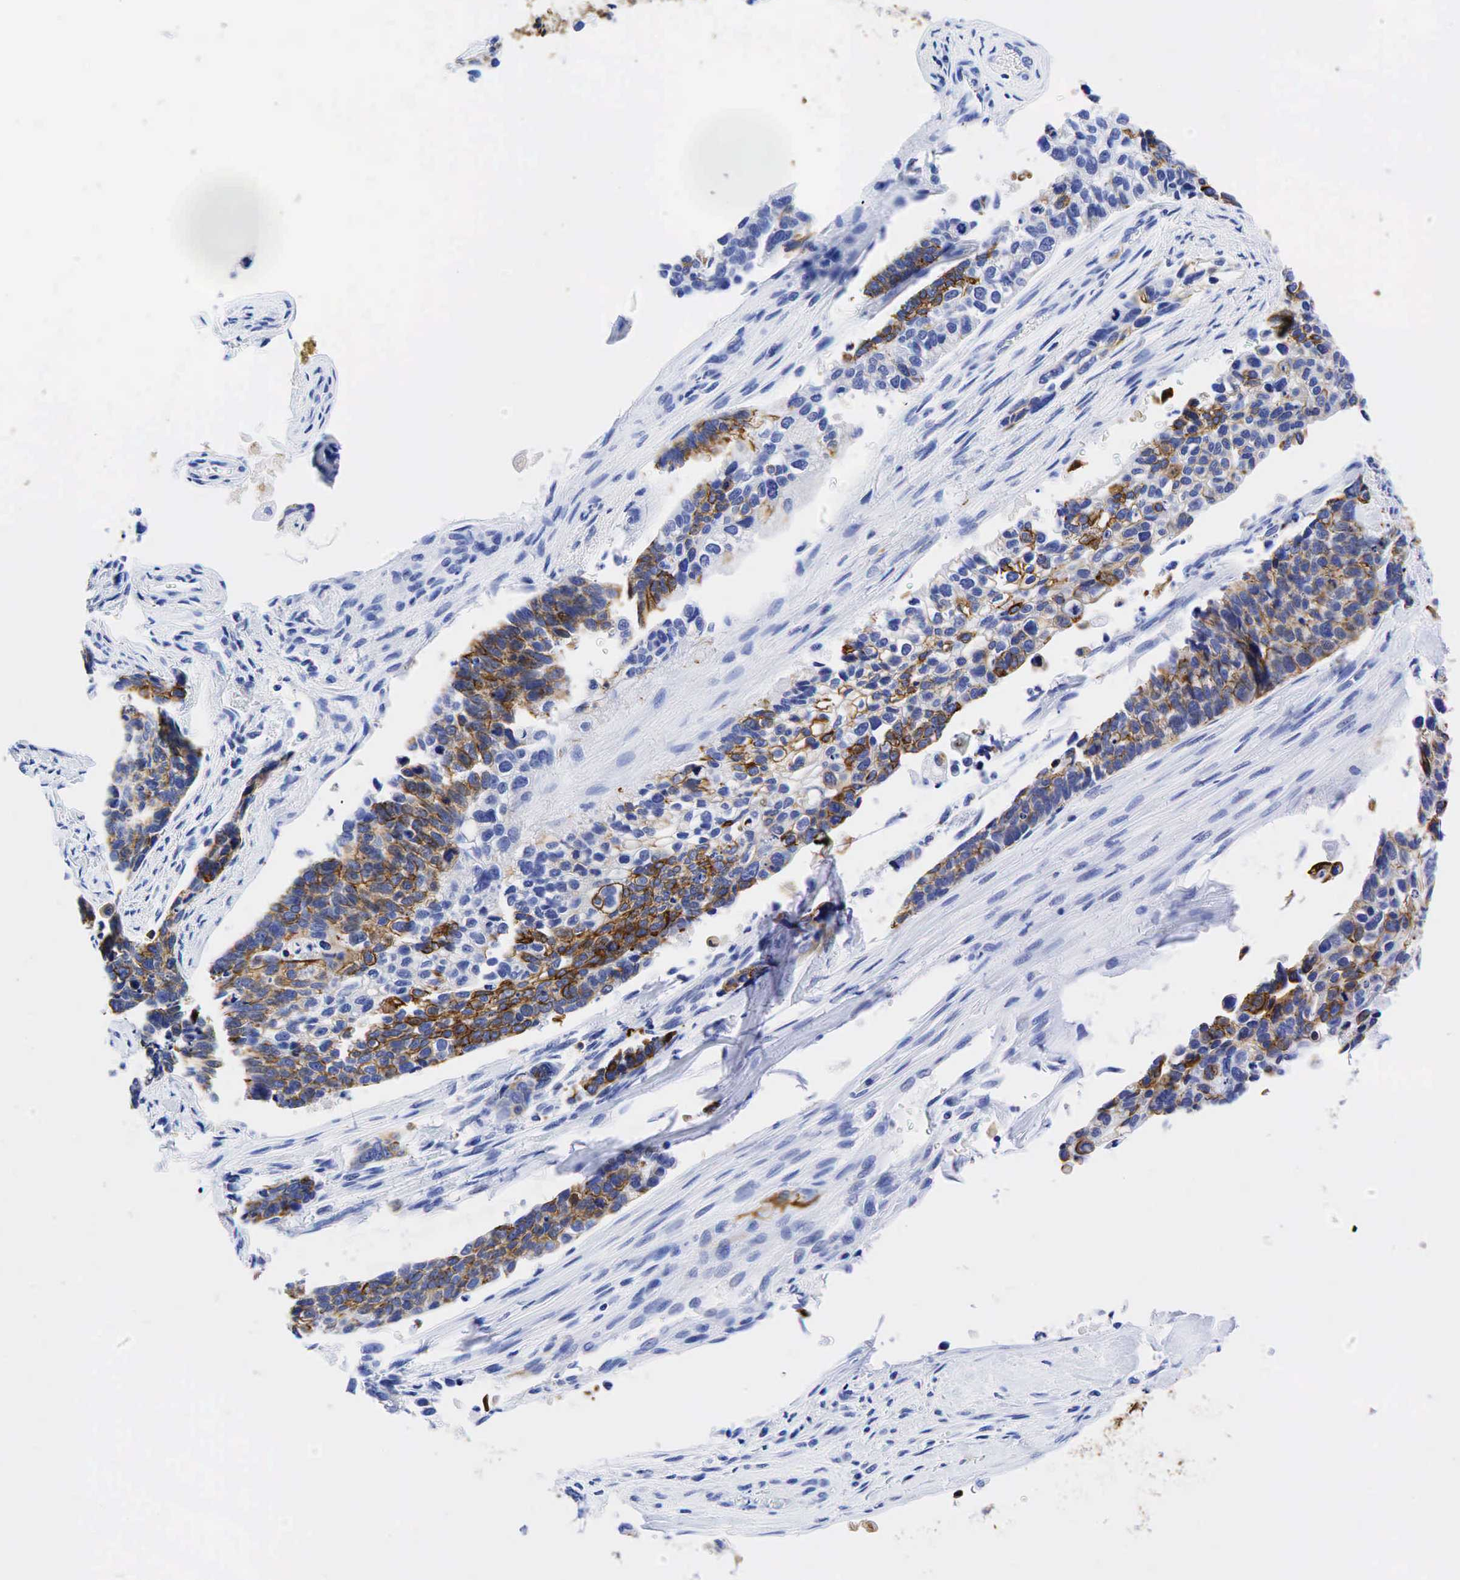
{"staining": {"intensity": "moderate", "quantity": ">75%", "location": "cytoplasmic/membranous"}, "tissue": "lung cancer", "cell_type": "Tumor cells", "image_type": "cancer", "snomed": [{"axis": "morphology", "description": "Squamous cell carcinoma, NOS"}, {"axis": "topography", "description": "Lymph node"}, {"axis": "topography", "description": "Lung"}], "caption": "Brown immunohistochemical staining in human lung cancer exhibits moderate cytoplasmic/membranous staining in about >75% of tumor cells. Using DAB (brown) and hematoxylin (blue) stains, captured at high magnification using brightfield microscopy.", "gene": "KRT18", "patient": {"sex": "male", "age": 74}}